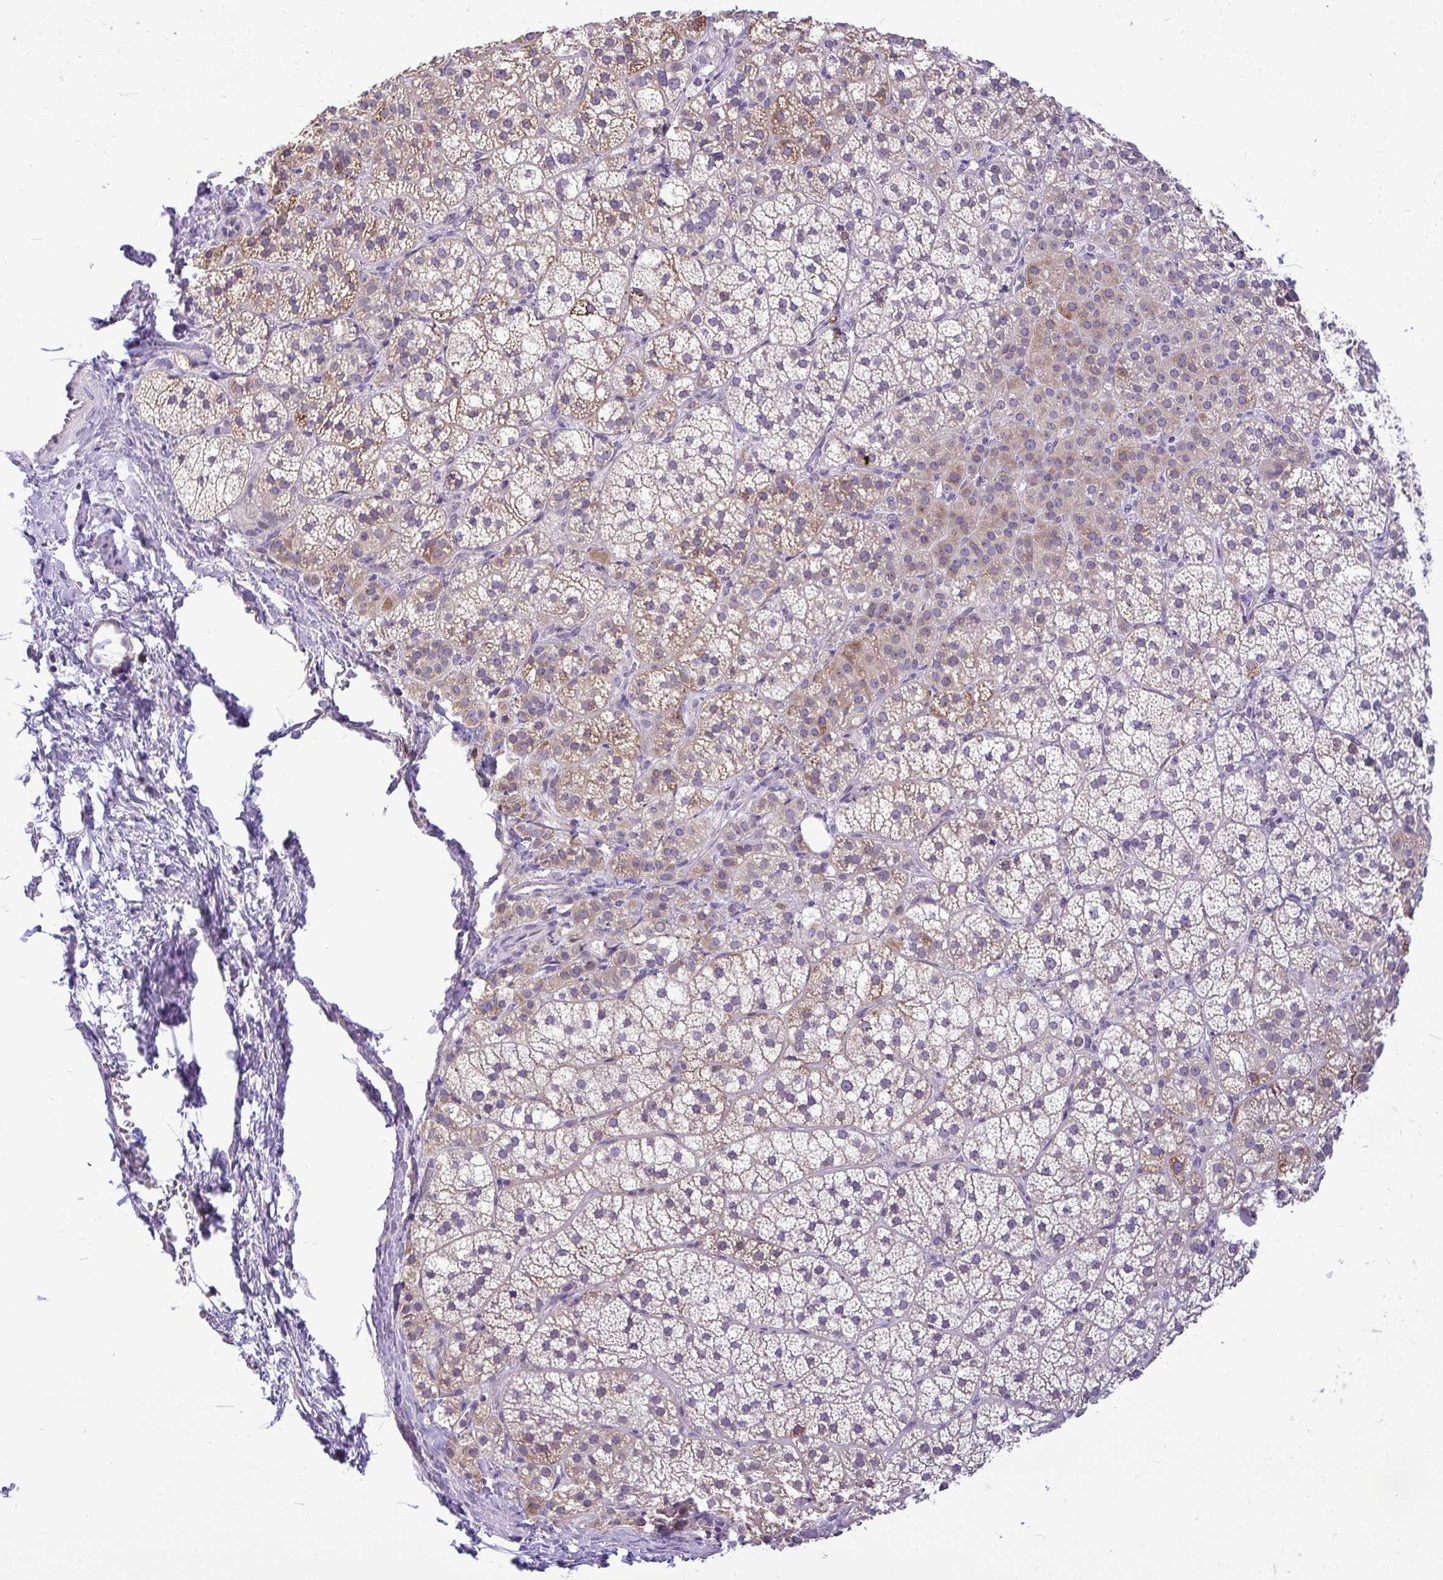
{"staining": {"intensity": "weak", "quantity": "25%-75%", "location": "cytoplasmic/membranous"}, "tissue": "adrenal gland", "cell_type": "Glandular cells", "image_type": "normal", "snomed": [{"axis": "morphology", "description": "Normal tissue, NOS"}, {"axis": "topography", "description": "Adrenal gland"}], "caption": "Human adrenal gland stained with a brown dye shows weak cytoplasmic/membranous positive expression in about 25%-75% of glandular cells.", "gene": "PYCR2", "patient": {"sex": "female", "age": 60}}